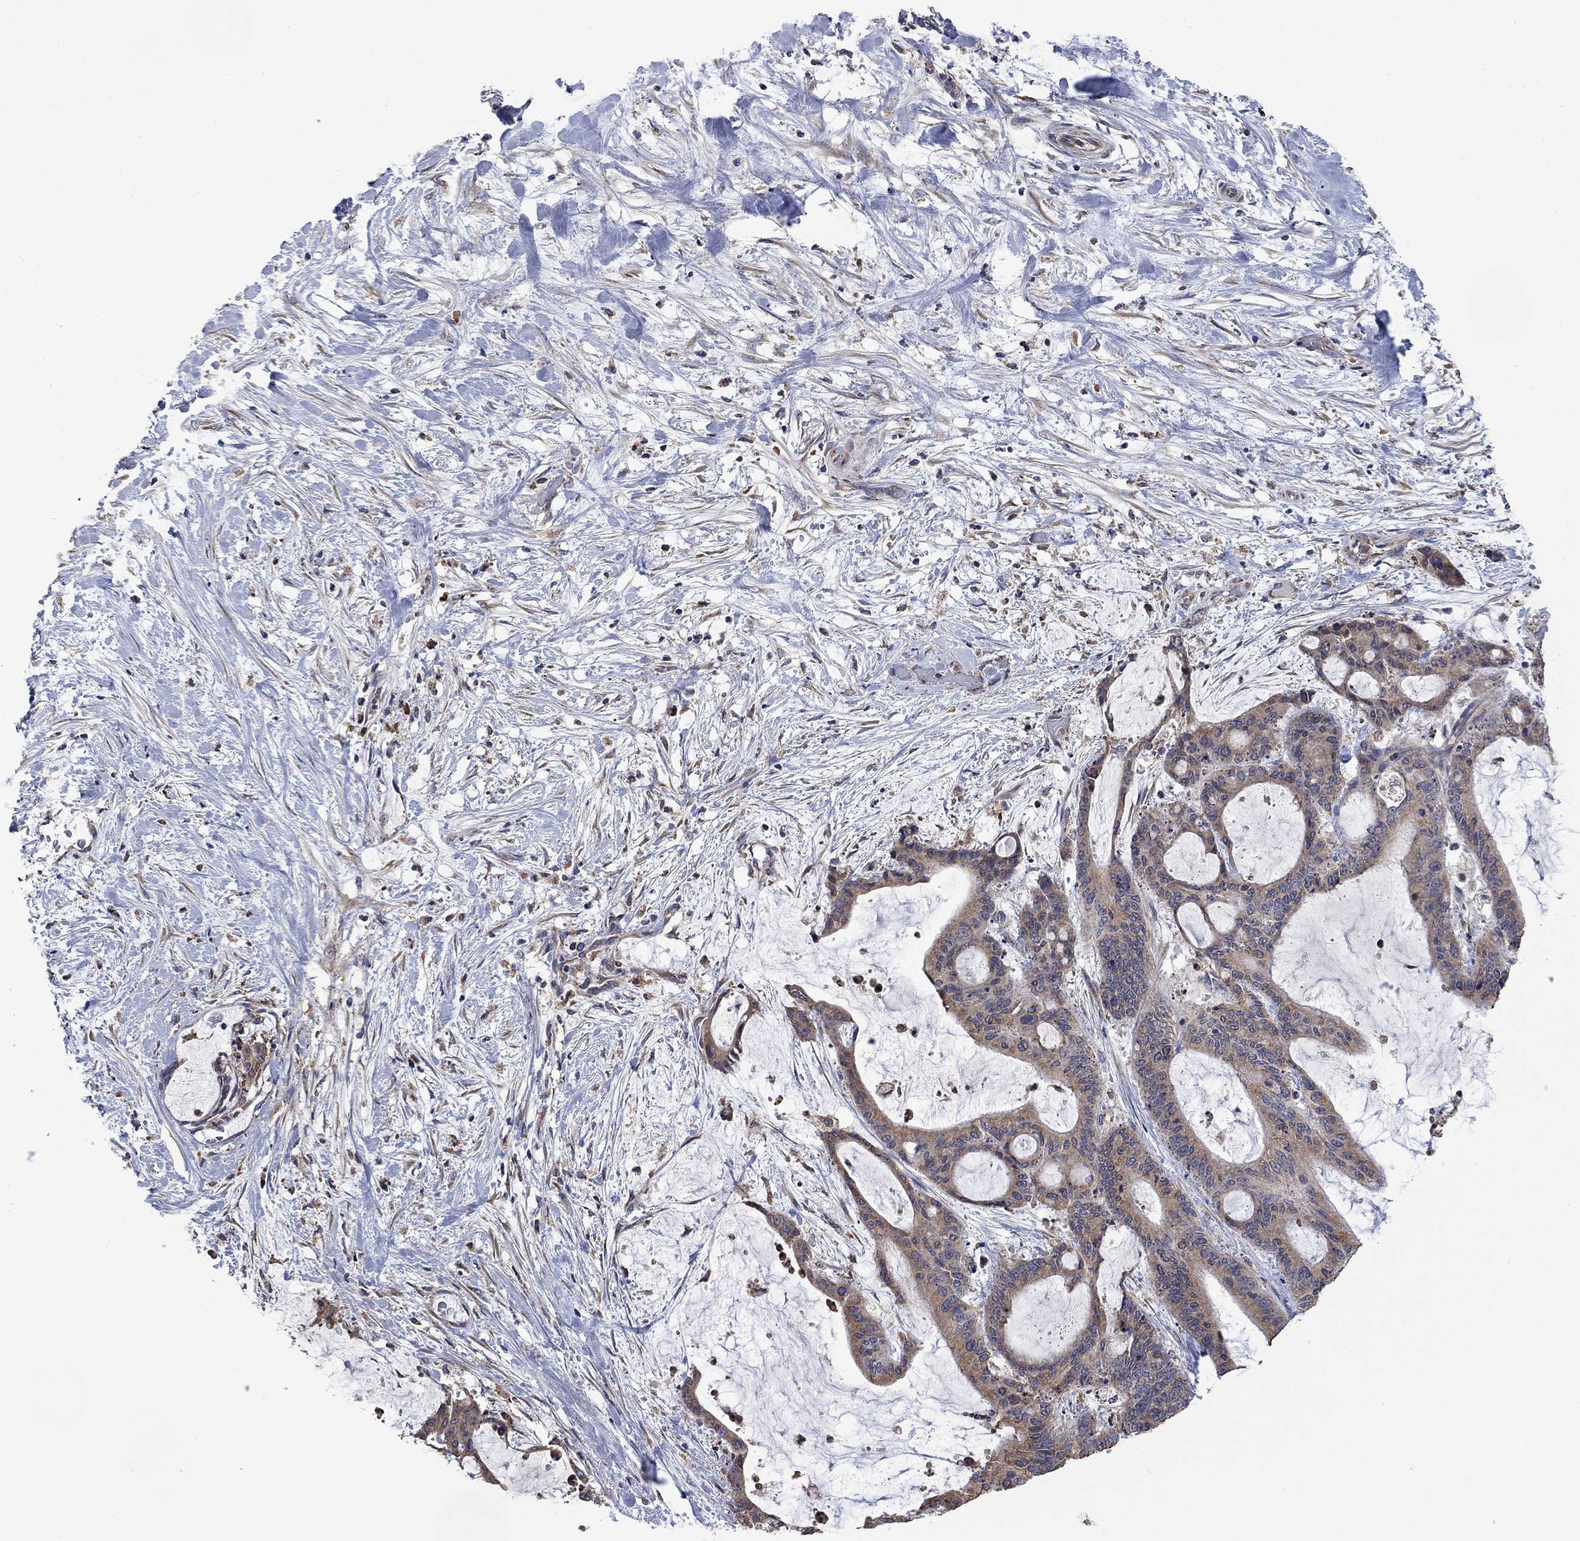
{"staining": {"intensity": "moderate", "quantity": ">75%", "location": "cytoplasmic/membranous"}, "tissue": "liver cancer", "cell_type": "Tumor cells", "image_type": "cancer", "snomed": [{"axis": "morphology", "description": "Normal tissue, NOS"}, {"axis": "morphology", "description": "Cholangiocarcinoma"}, {"axis": "topography", "description": "Liver"}, {"axis": "topography", "description": "Peripheral nerve tissue"}], "caption": "A high-resolution histopathology image shows immunohistochemistry staining of liver cholangiocarcinoma, which displays moderate cytoplasmic/membranous expression in about >75% of tumor cells.", "gene": "FURIN", "patient": {"sex": "female", "age": 73}}